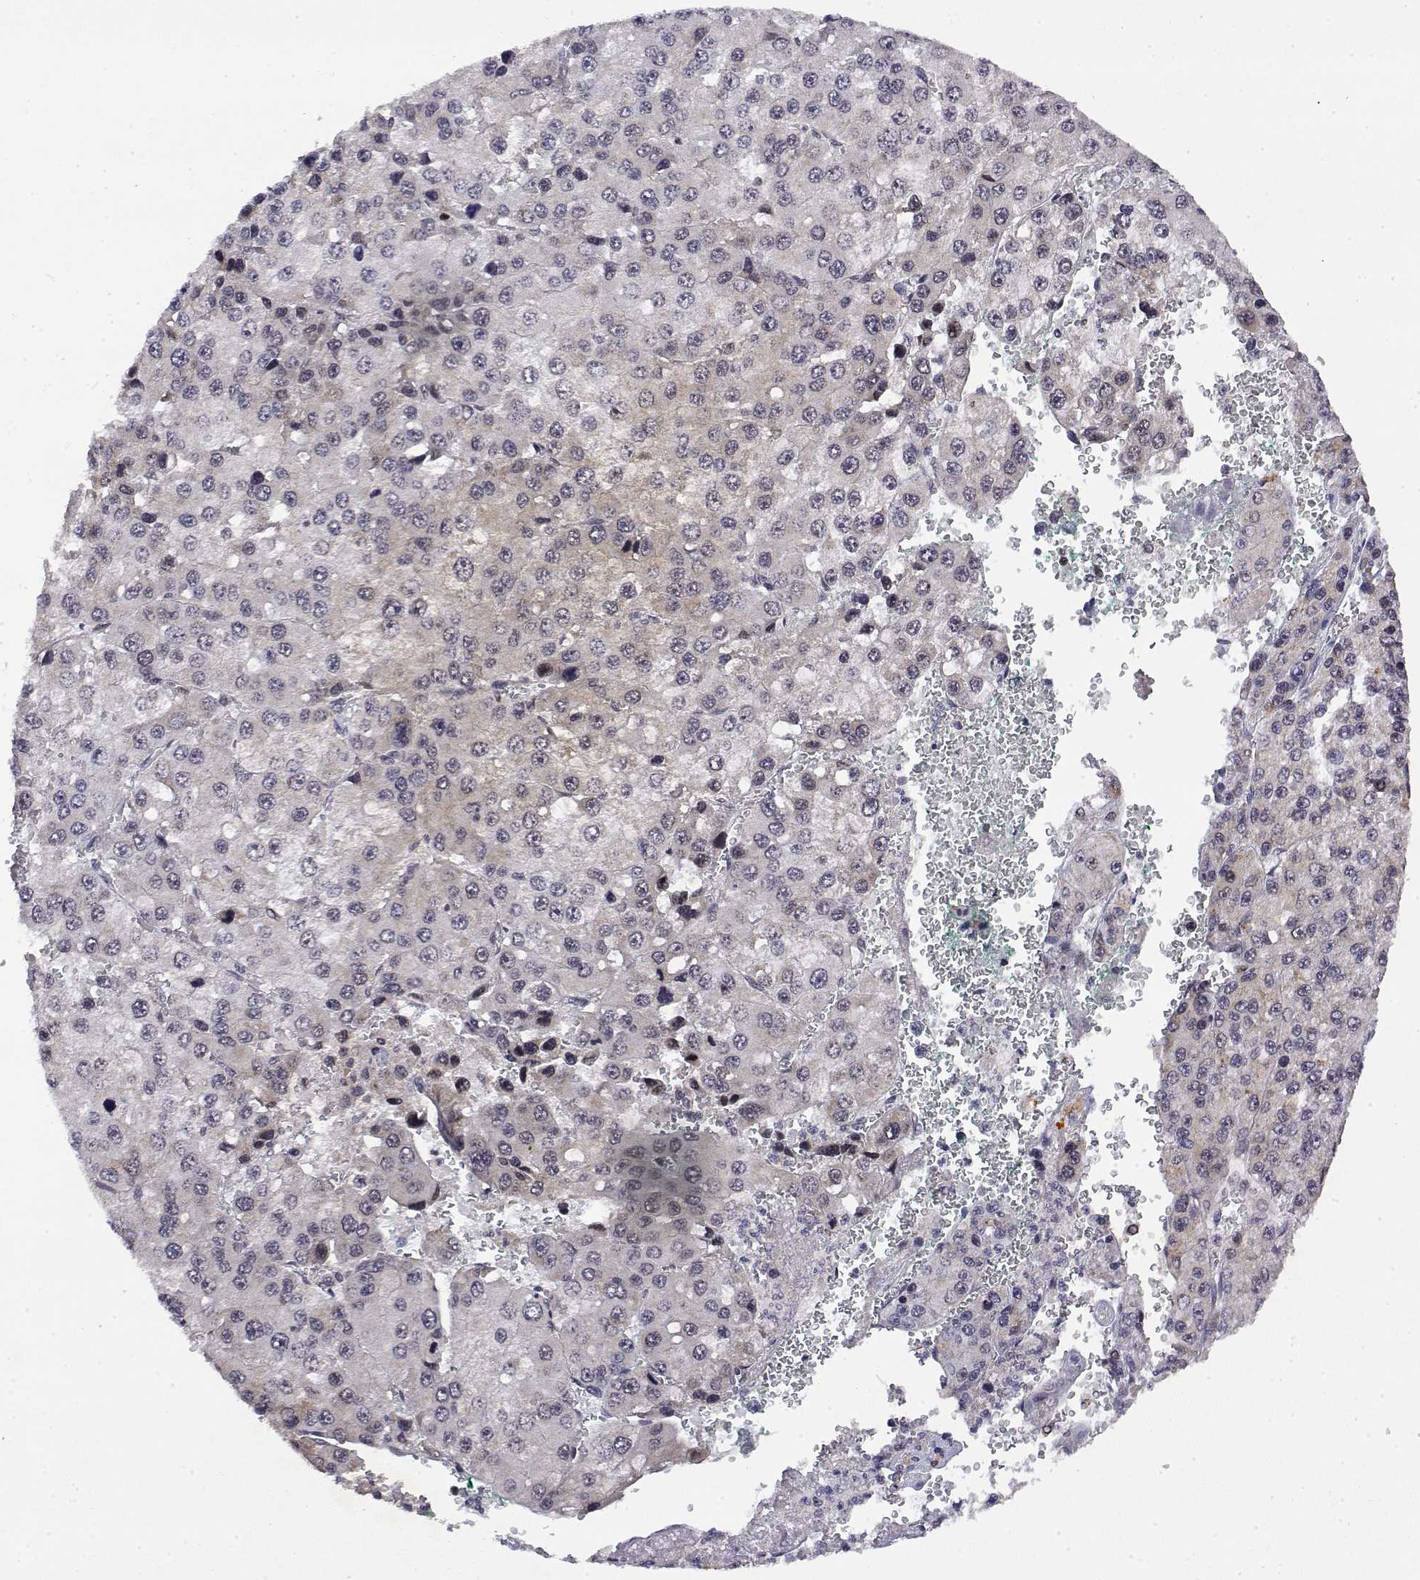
{"staining": {"intensity": "weak", "quantity": "<25%", "location": "cytoplasmic/membranous"}, "tissue": "liver cancer", "cell_type": "Tumor cells", "image_type": "cancer", "snomed": [{"axis": "morphology", "description": "Carcinoma, Hepatocellular, NOS"}, {"axis": "topography", "description": "Liver"}], "caption": "Liver hepatocellular carcinoma stained for a protein using immunohistochemistry shows no staining tumor cells.", "gene": "GADD45GIP1", "patient": {"sex": "female", "age": 73}}